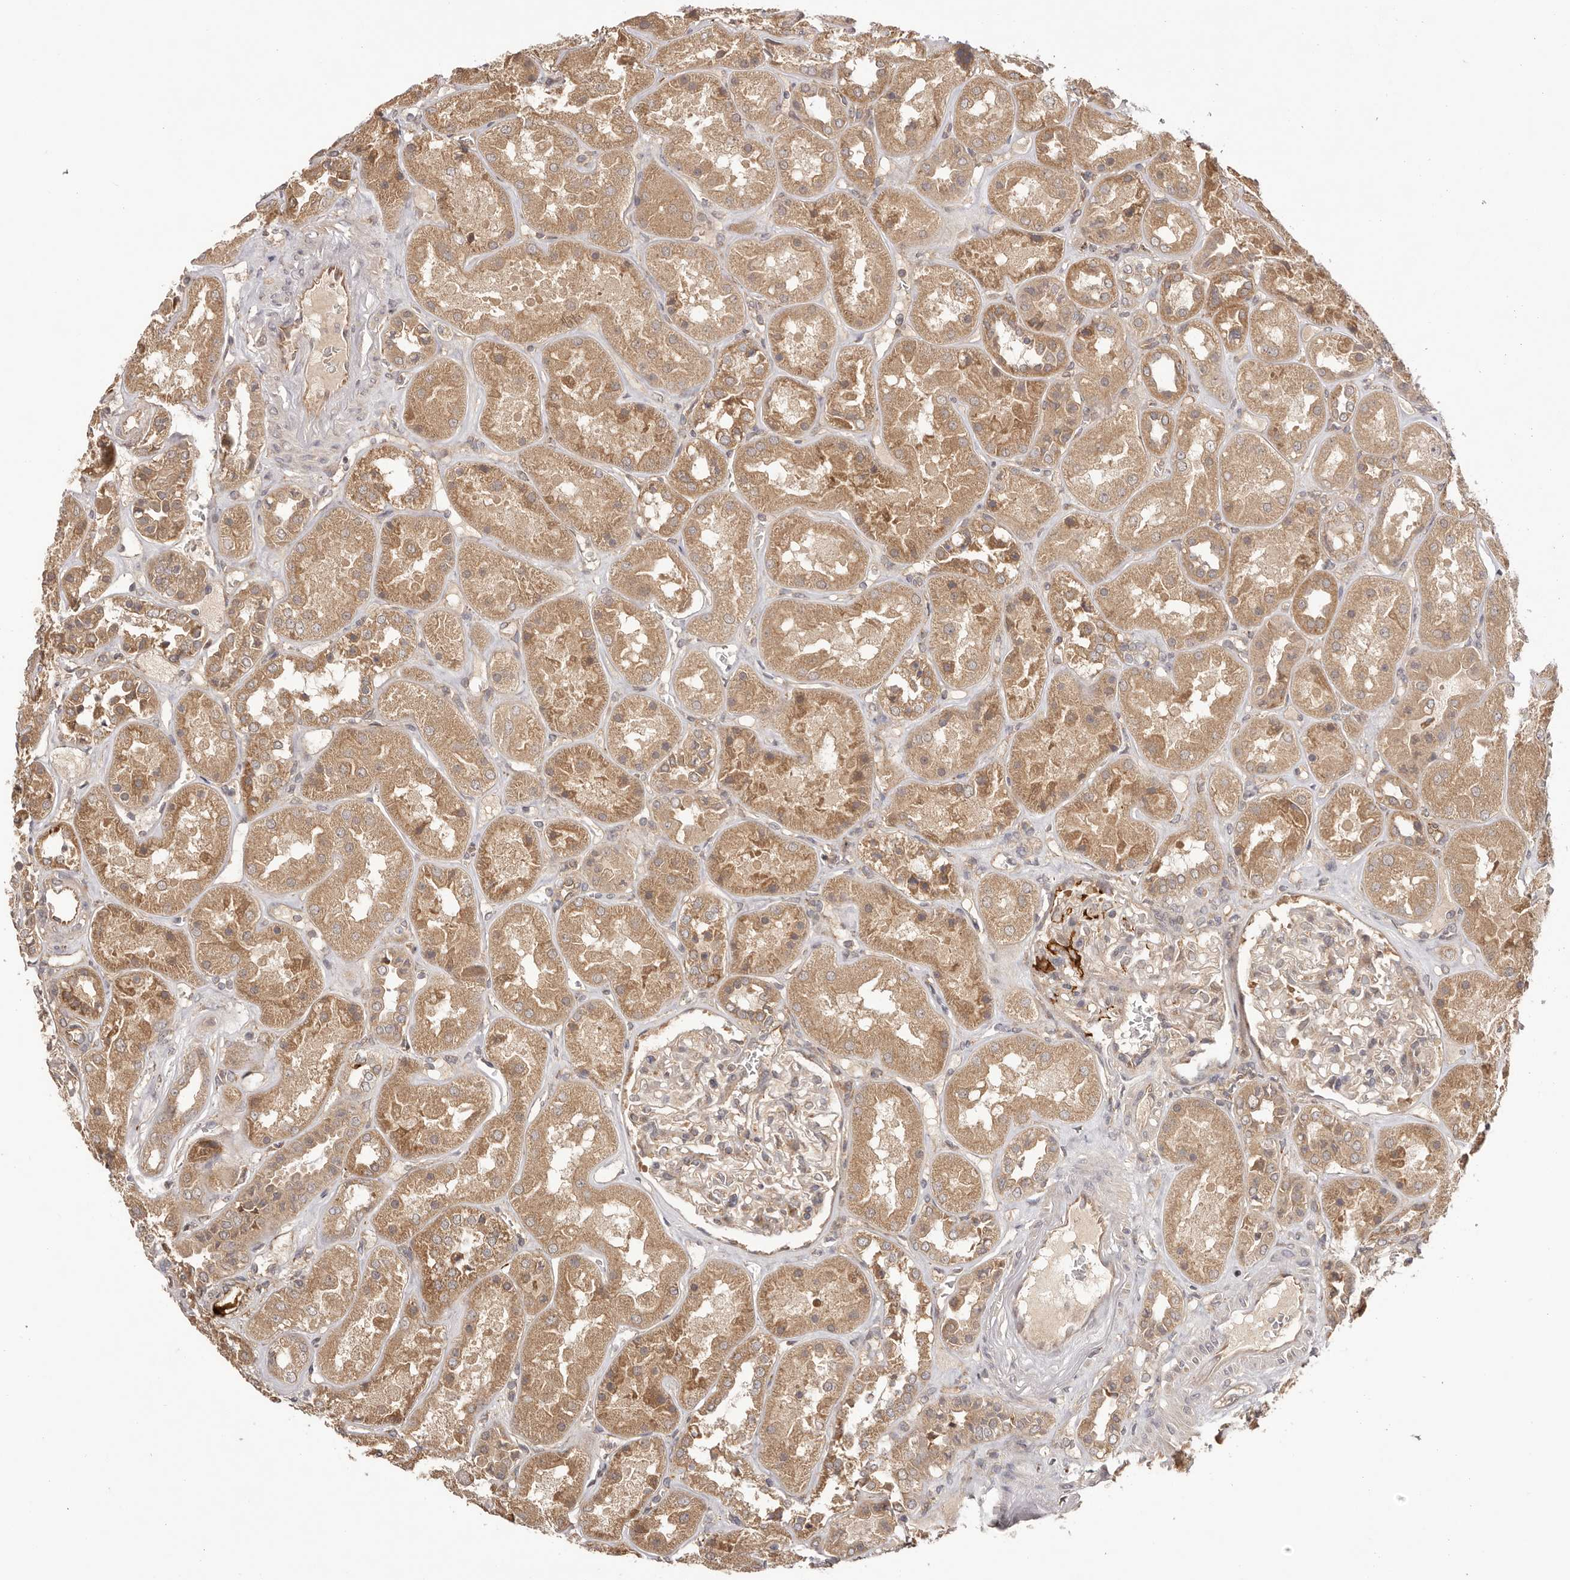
{"staining": {"intensity": "moderate", "quantity": "<25%", "location": "cytoplasmic/membranous"}, "tissue": "kidney", "cell_type": "Cells in glomeruli", "image_type": "normal", "snomed": [{"axis": "morphology", "description": "Normal tissue, NOS"}, {"axis": "topography", "description": "Kidney"}], "caption": "Immunohistochemical staining of unremarkable kidney shows moderate cytoplasmic/membranous protein staining in about <25% of cells in glomeruli.", "gene": "UBR2", "patient": {"sex": "male", "age": 70}}